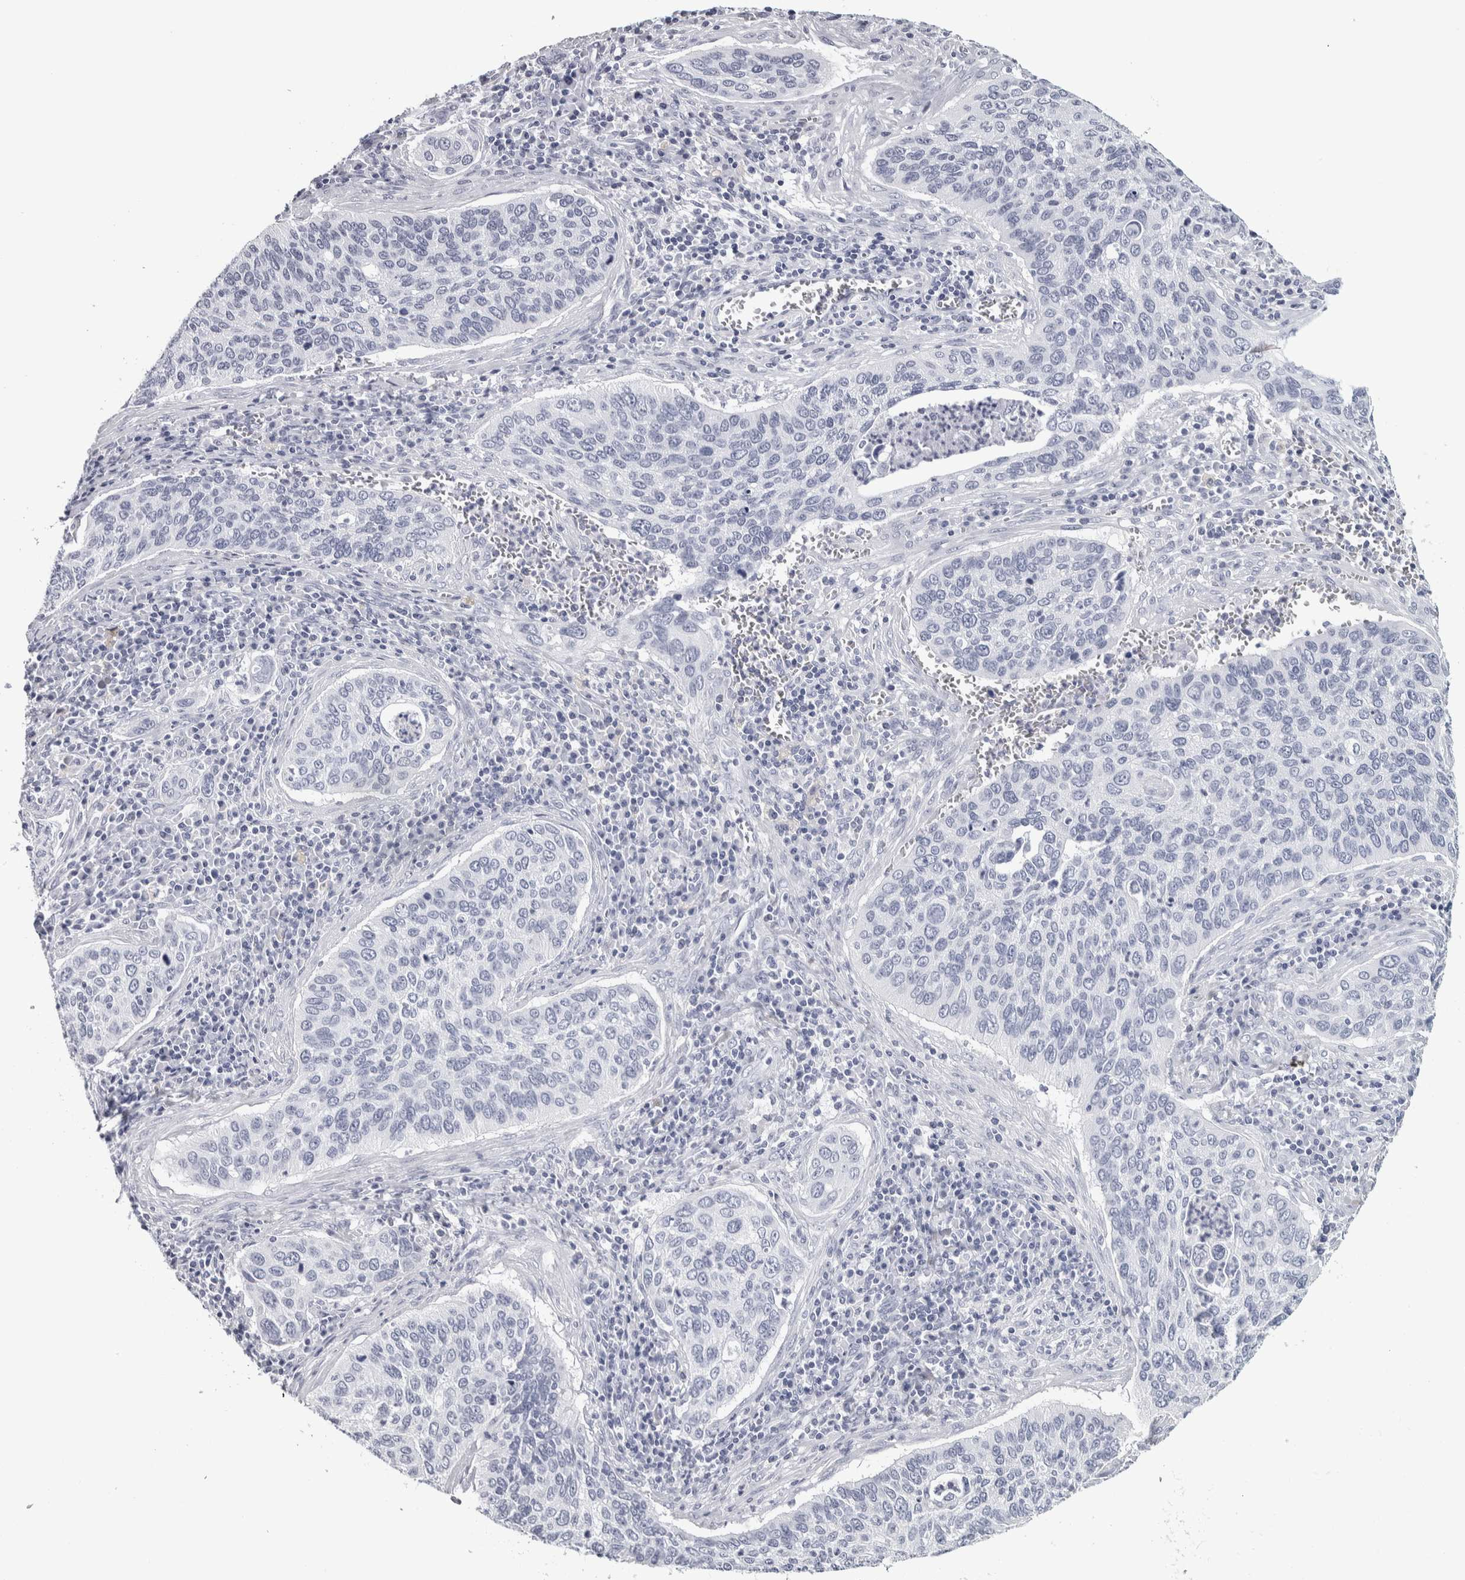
{"staining": {"intensity": "negative", "quantity": "none", "location": "none"}, "tissue": "cervical cancer", "cell_type": "Tumor cells", "image_type": "cancer", "snomed": [{"axis": "morphology", "description": "Squamous cell carcinoma, NOS"}, {"axis": "topography", "description": "Cervix"}], "caption": "Immunohistochemistry (IHC) histopathology image of squamous cell carcinoma (cervical) stained for a protein (brown), which displays no staining in tumor cells. Nuclei are stained in blue.", "gene": "NECAB1", "patient": {"sex": "female", "age": 53}}